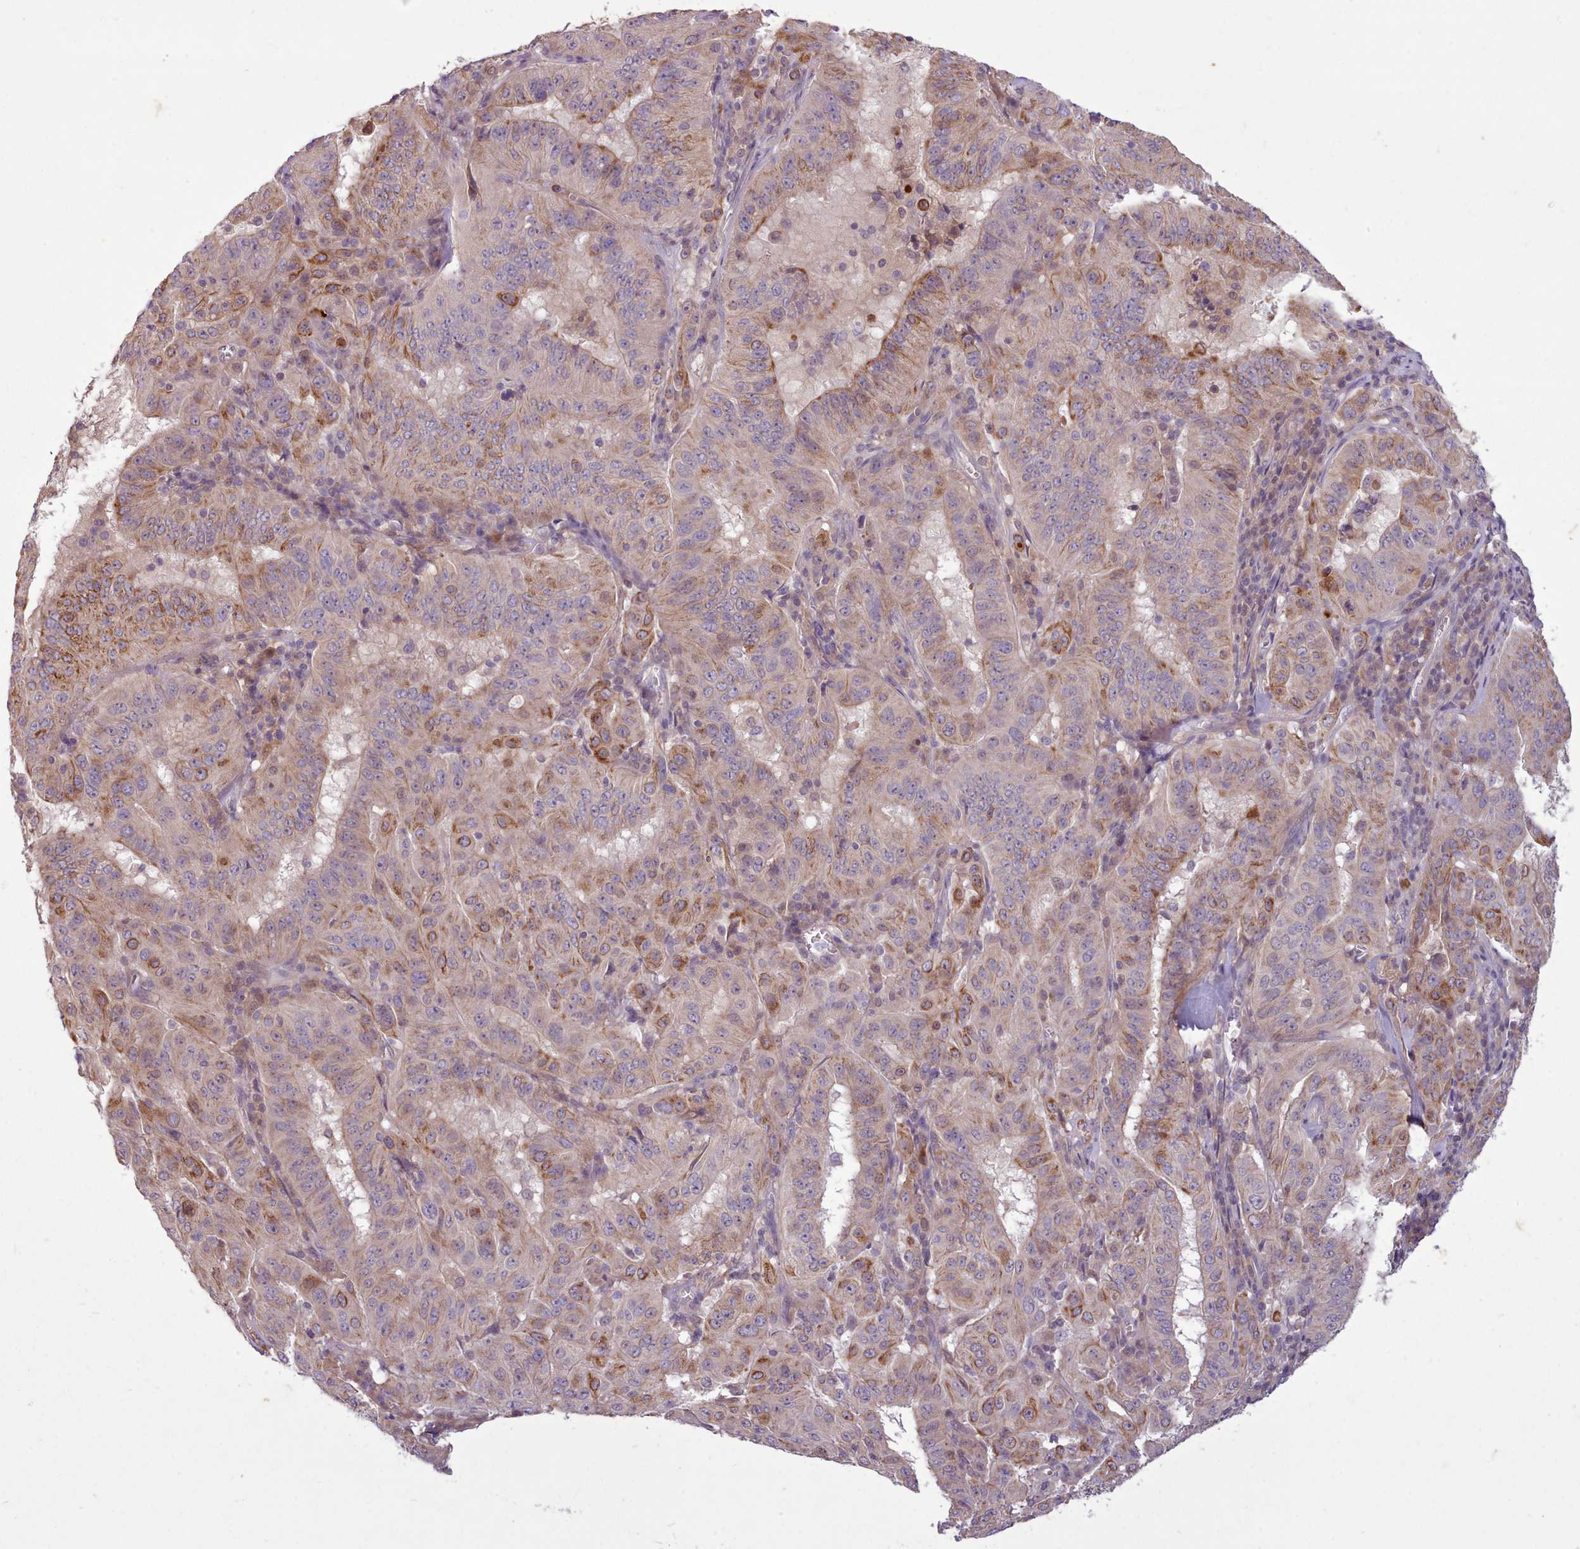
{"staining": {"intensity": "moderate", "quantity": "25%-75%", "location": "cytoplasmic/membranous"}, "tissue": "pancreatic cancer", "cell_type": "Tumor cells", "image_type": "cancer", "snomed": [{"axis": "morphology", "description": "Adenocarcinoma, NOS"}, {"axis": "topography", "description": "Pancreas"}], "caption": "High-magnification brightfield microscopy of pancreatic adenocarcinoma stained with DAB (brown) and counterstained with hematoxylin (blue). tumor cells exhibit moderate cytoplasmic/membranous expression is seen in approximately25%-75% of cells. (DAB = brown stain, brightfield microscopy at high magnification).", "gene": "NMRK1", "patient": {"sex": "male", "age": 63}}